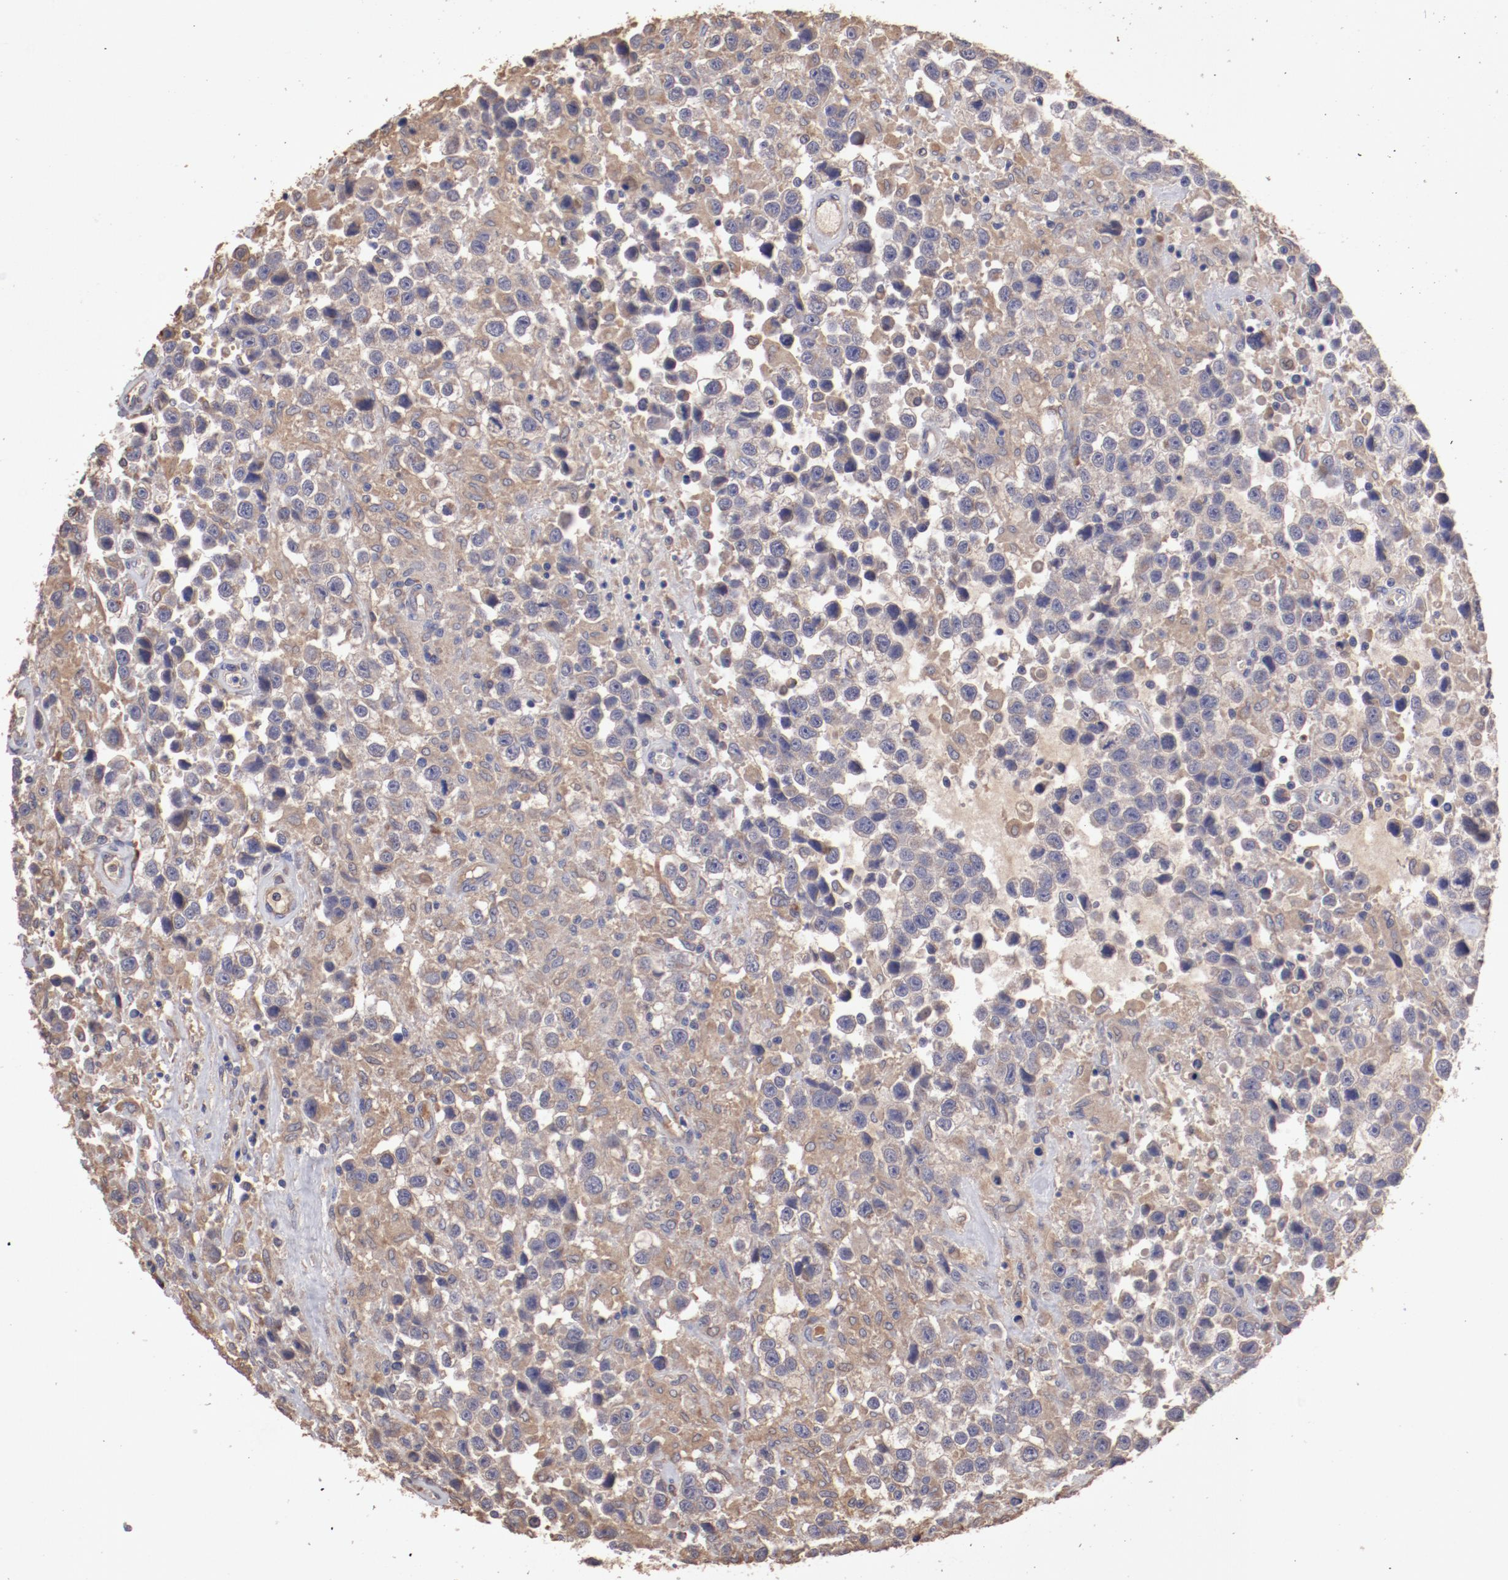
{"staining": {"intensity": "weak", "quantity": ">75%", "location": "cytoplasmic/membranous"}, "tissue": "testis cancer", "cell_type": "Tumor cells", "image_type": "cancer", "snomed": [{"axis": "morphology", "description": "Seminoma, NOS"}, {"axis": "topography", "description": "Testis"}], "caption": "Immunohistochemistry (IHC) micrograph of neoplastic tissue: testis cancer stained using immunohistochemistry (IHC) exhibits low levels of weak protein expression localized specifically in the cytoplasmic/membranous of tumor cells, appearing as a cytoplasmic/membranous brown color.", "gene": "NFKBIE", "patient": {"sex": "male", "age": 43}}